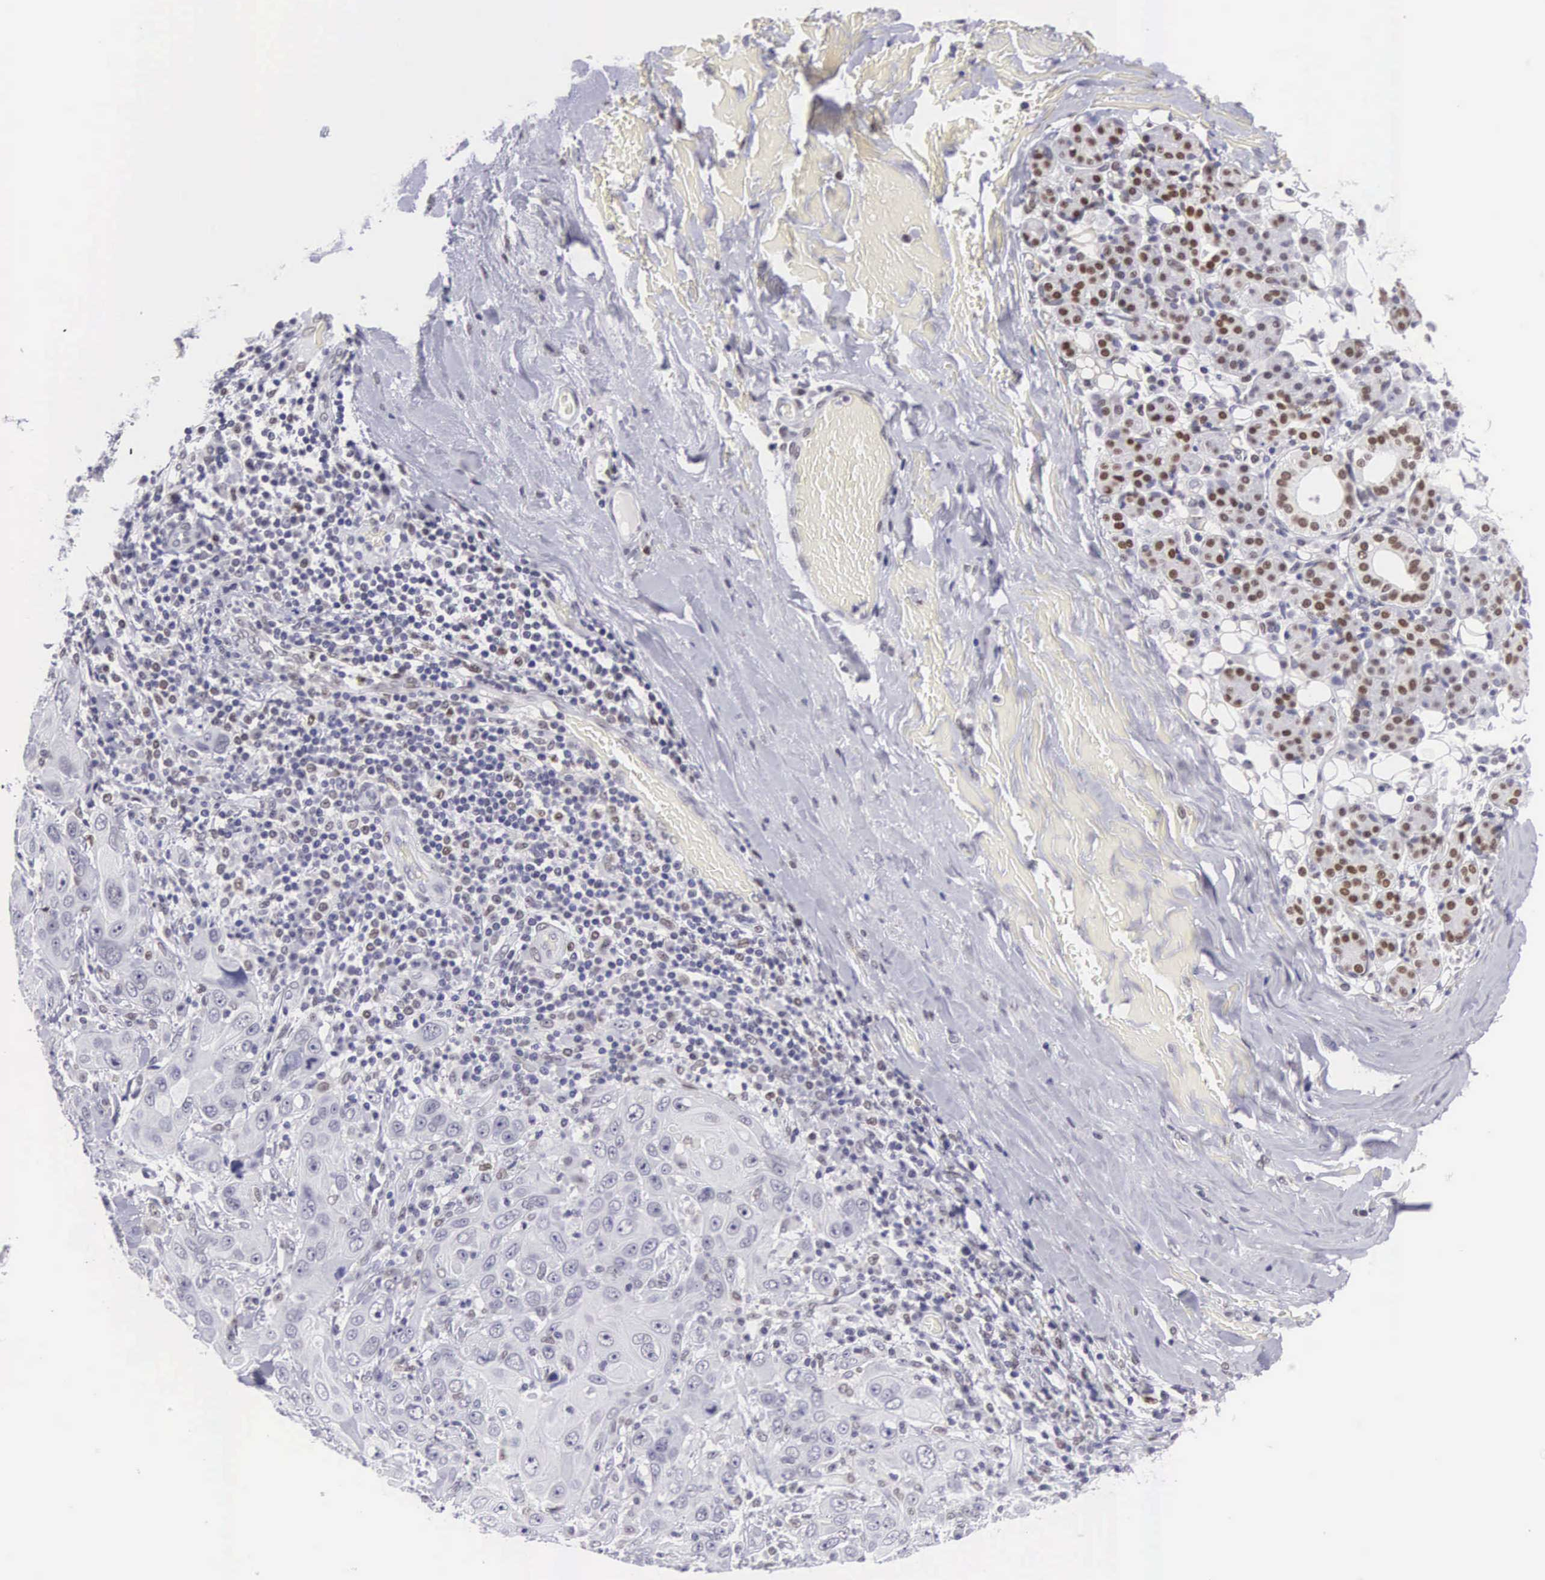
{"staining": {"intensity": "negative", "quantity": "none", "location": "none"}, "tissue": "skin cancer", "cell_type": "Tumor cells", "image_type": "cancer", "snomed": [{"axis": "morphology", "description": "Squamous cell carcinoma, NOS"}, {"axis": "topography", "description": "Skin"}], "caption": "This is an immunohistochemistry (IHC) micrograph of skin squamous cell carcinoma. There is no staining in tumor cells.", "gene": "ETV6", "patient": {"sex": "male", "age": 84}}